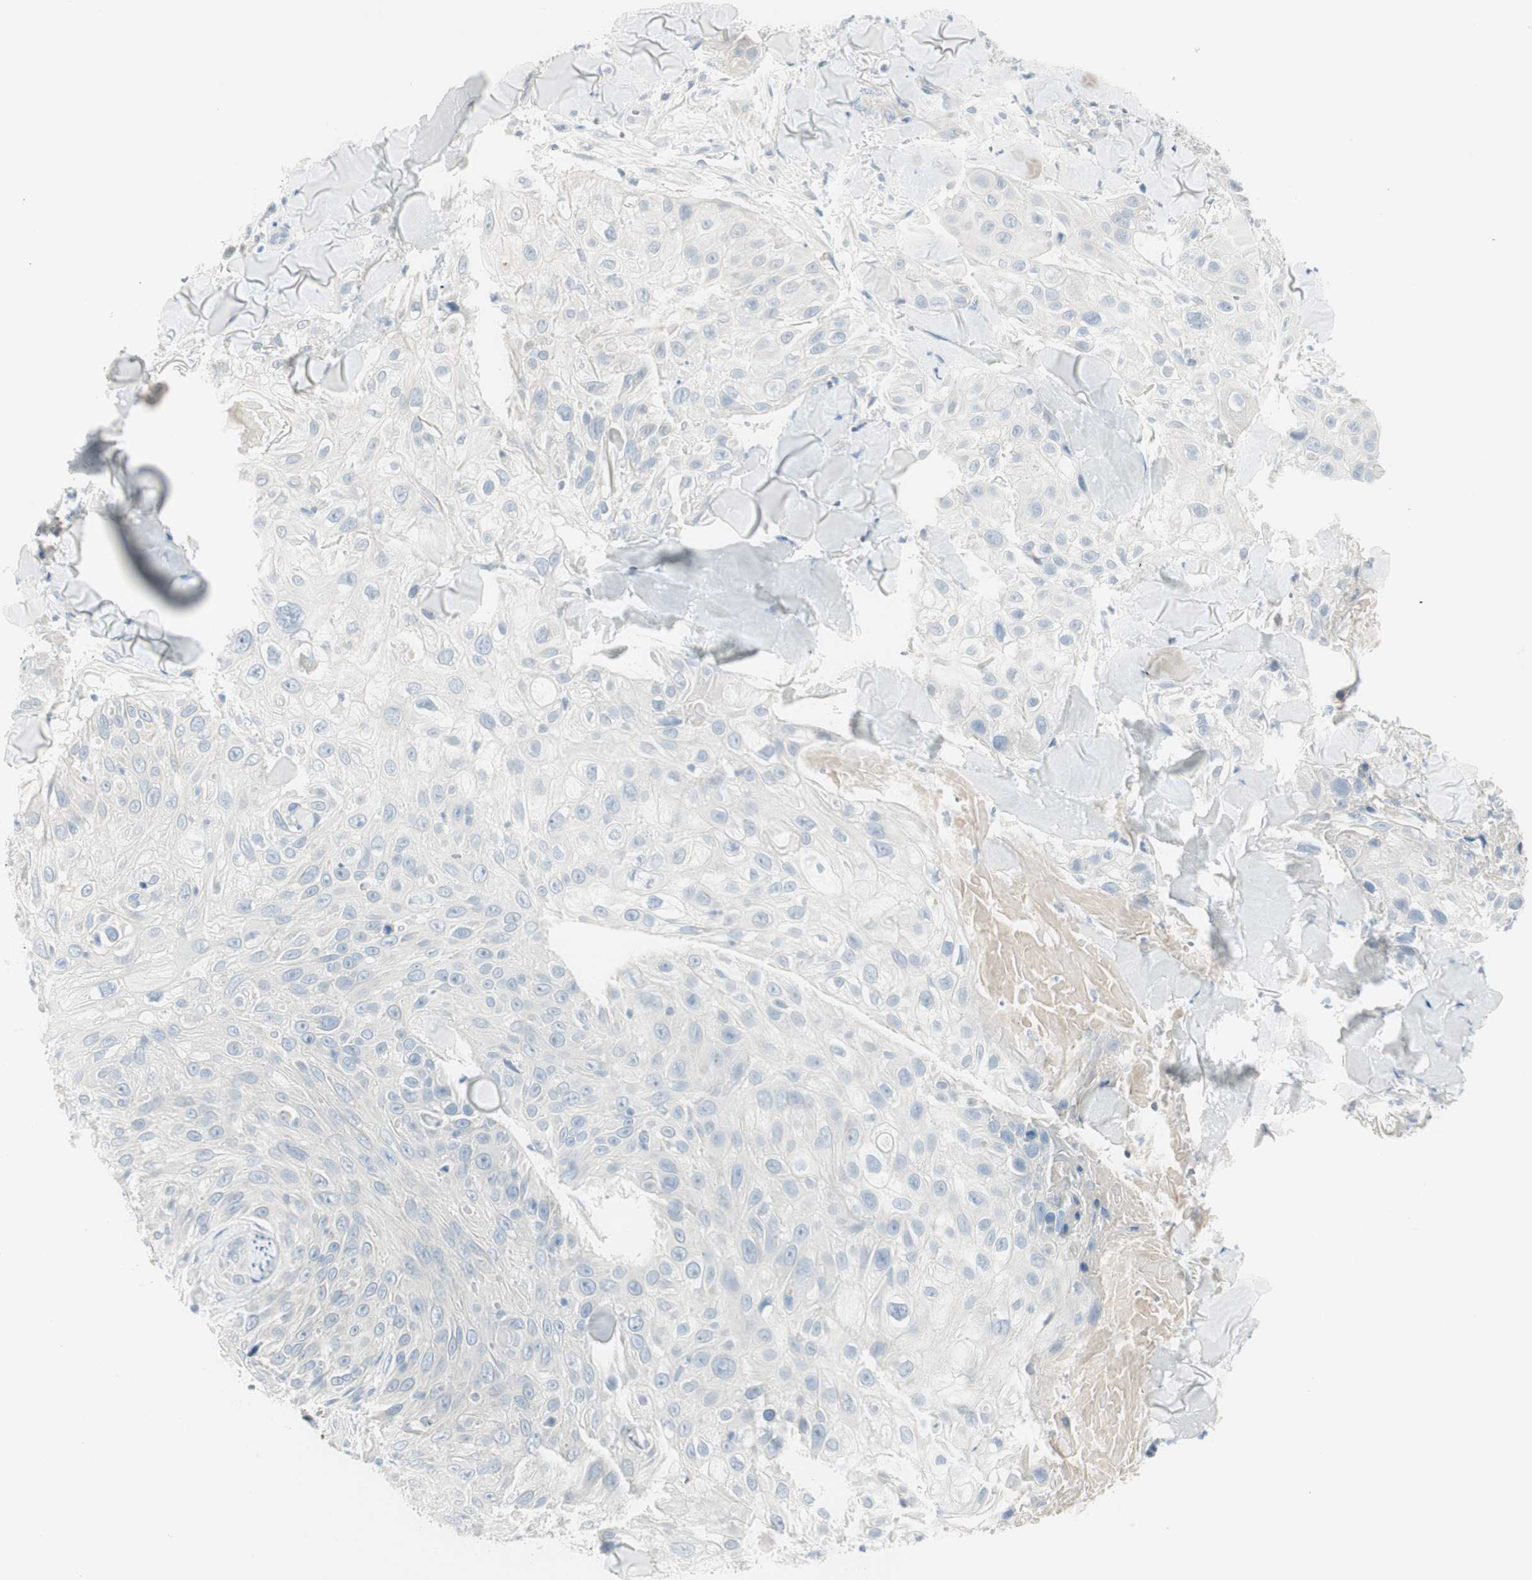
{"staining": {"intensity": "negative", "quantity": "none", "location": "none"}, "tissue": "skin cancer", "cell_type": "Tumor cells", "image_type": "cancer", "snomed": [{"axis": "morphology", "description": "Squamous cell carcinoma, NOS"}, {"axis": "topography", "description": "Skin"}], "caption": "Immunohistochemistry (IHC) of skin cancer reveals no expression in tumor cells.", "gene": "CACNA2D1", "patient": {"sex": "male", "age": 86}}